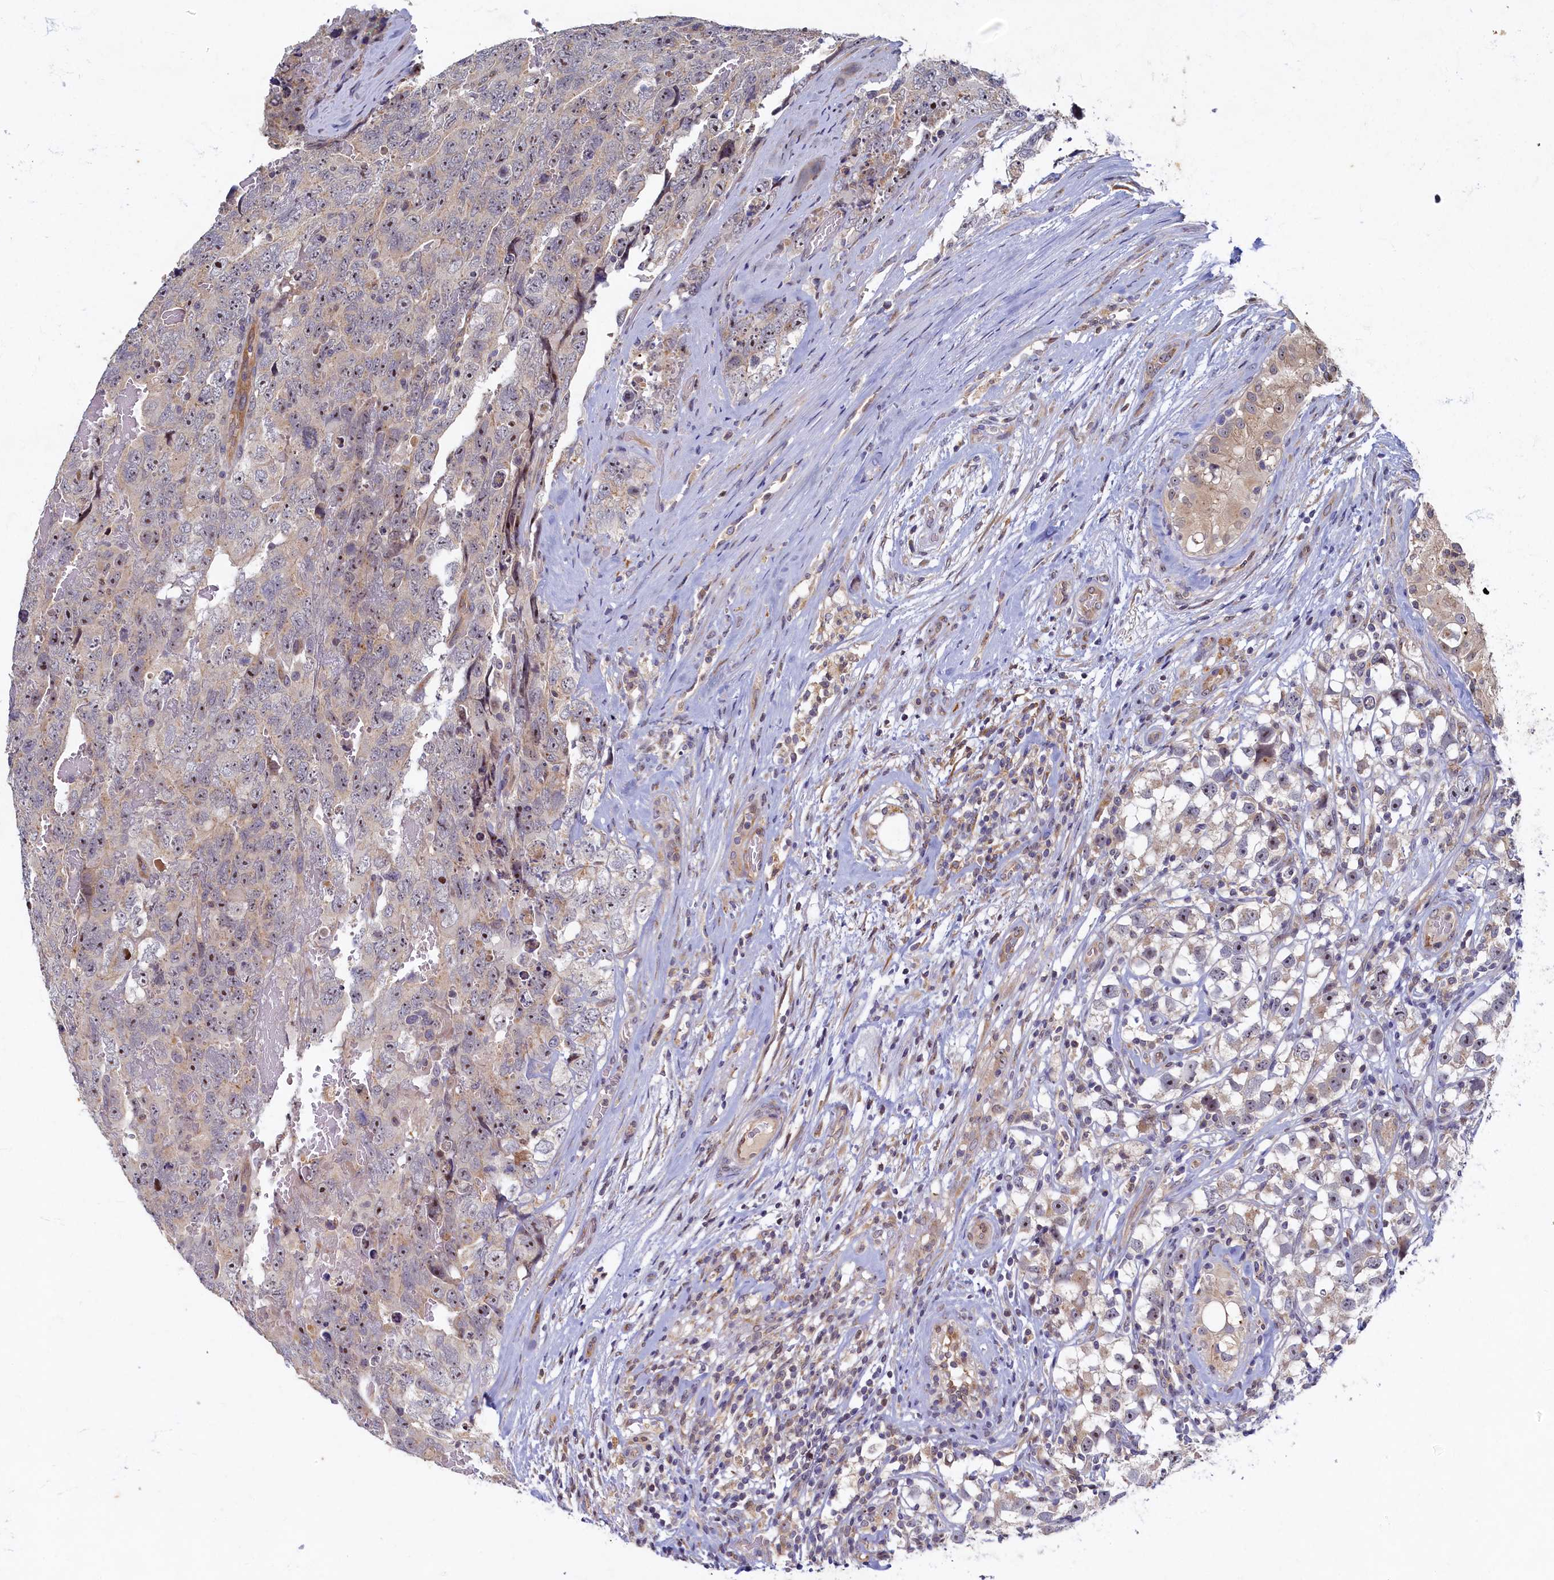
{"staining": {"intensity": "moderate", "quantity": "25%-75%", "location": "nuclear"}, "tissue": "testis cancer", "cell_type": "Tumor cells", "image_type": "cancer", "snomed": [{"axis": "morphology", "description": "Carcinoma, Embryonal, NOS"}, {"axis": "topography", "description": "Testis"}], "caption": "An IHC image of tumor tissue is shown. Protein staining in brown labels moderate nuclear positivity in testis embryonal carcinoma within tumor cells.", "gene": "CEP20", "patient": {"sex": "male", "age": 45}}